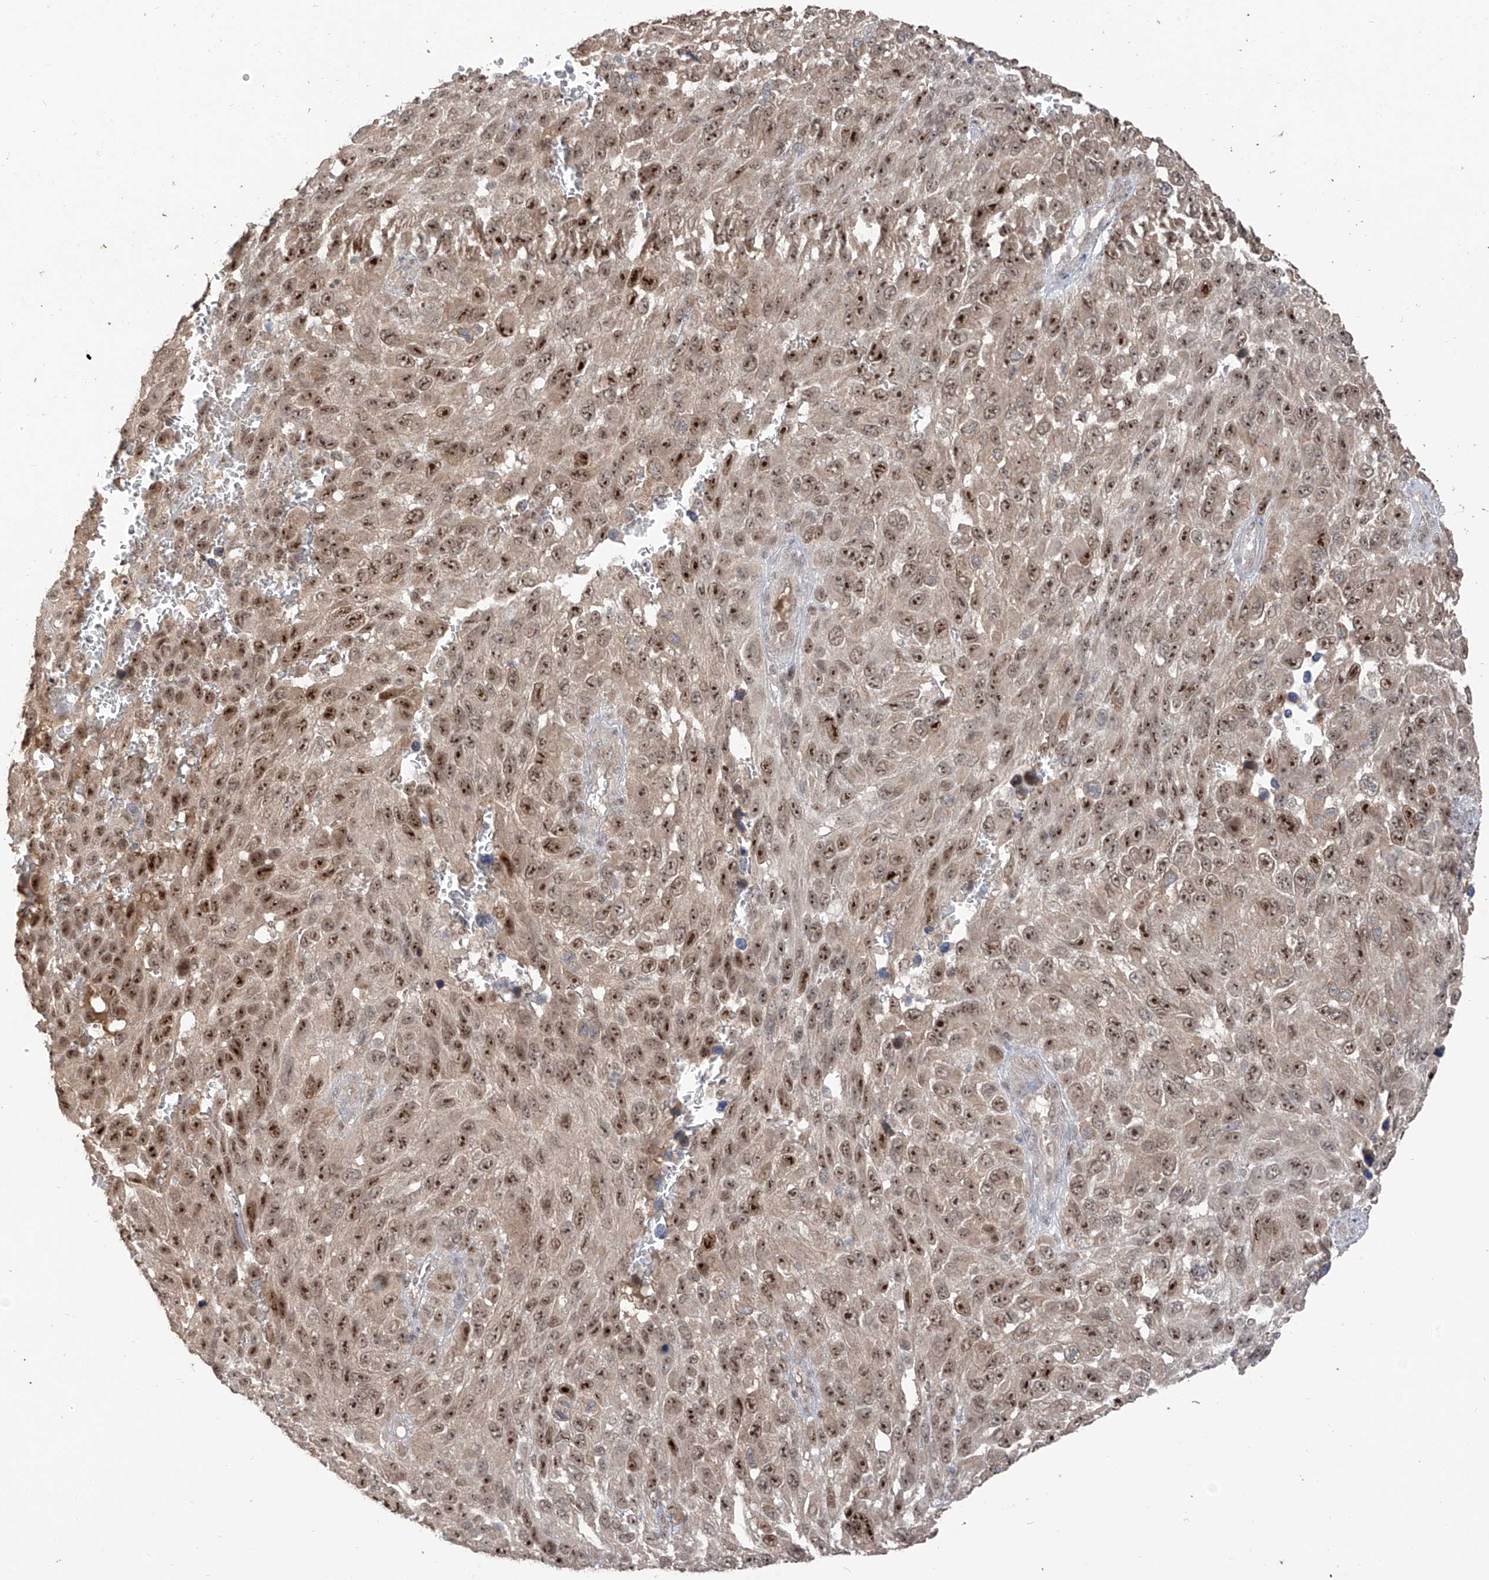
{"staining": {"intensity": "moderate", "quantity": ">75%", "location": "nuclear"}, "tissue": "melanoma", "cell_type": "Tumor cells", "image_type": "cancer", "snomed": [{"axis": "morphology", "description": "Malignant melanoma, NOS"}, {"axis": "topography", "description": "Skin"}], "caption": "Protein staining by immunohistochemistry shows moderate nuclear staining in about >75% of tumor cells in malignant melanoma.", "gene": "COLGALT2", "patient": {"sex": "female", "age": 96}}